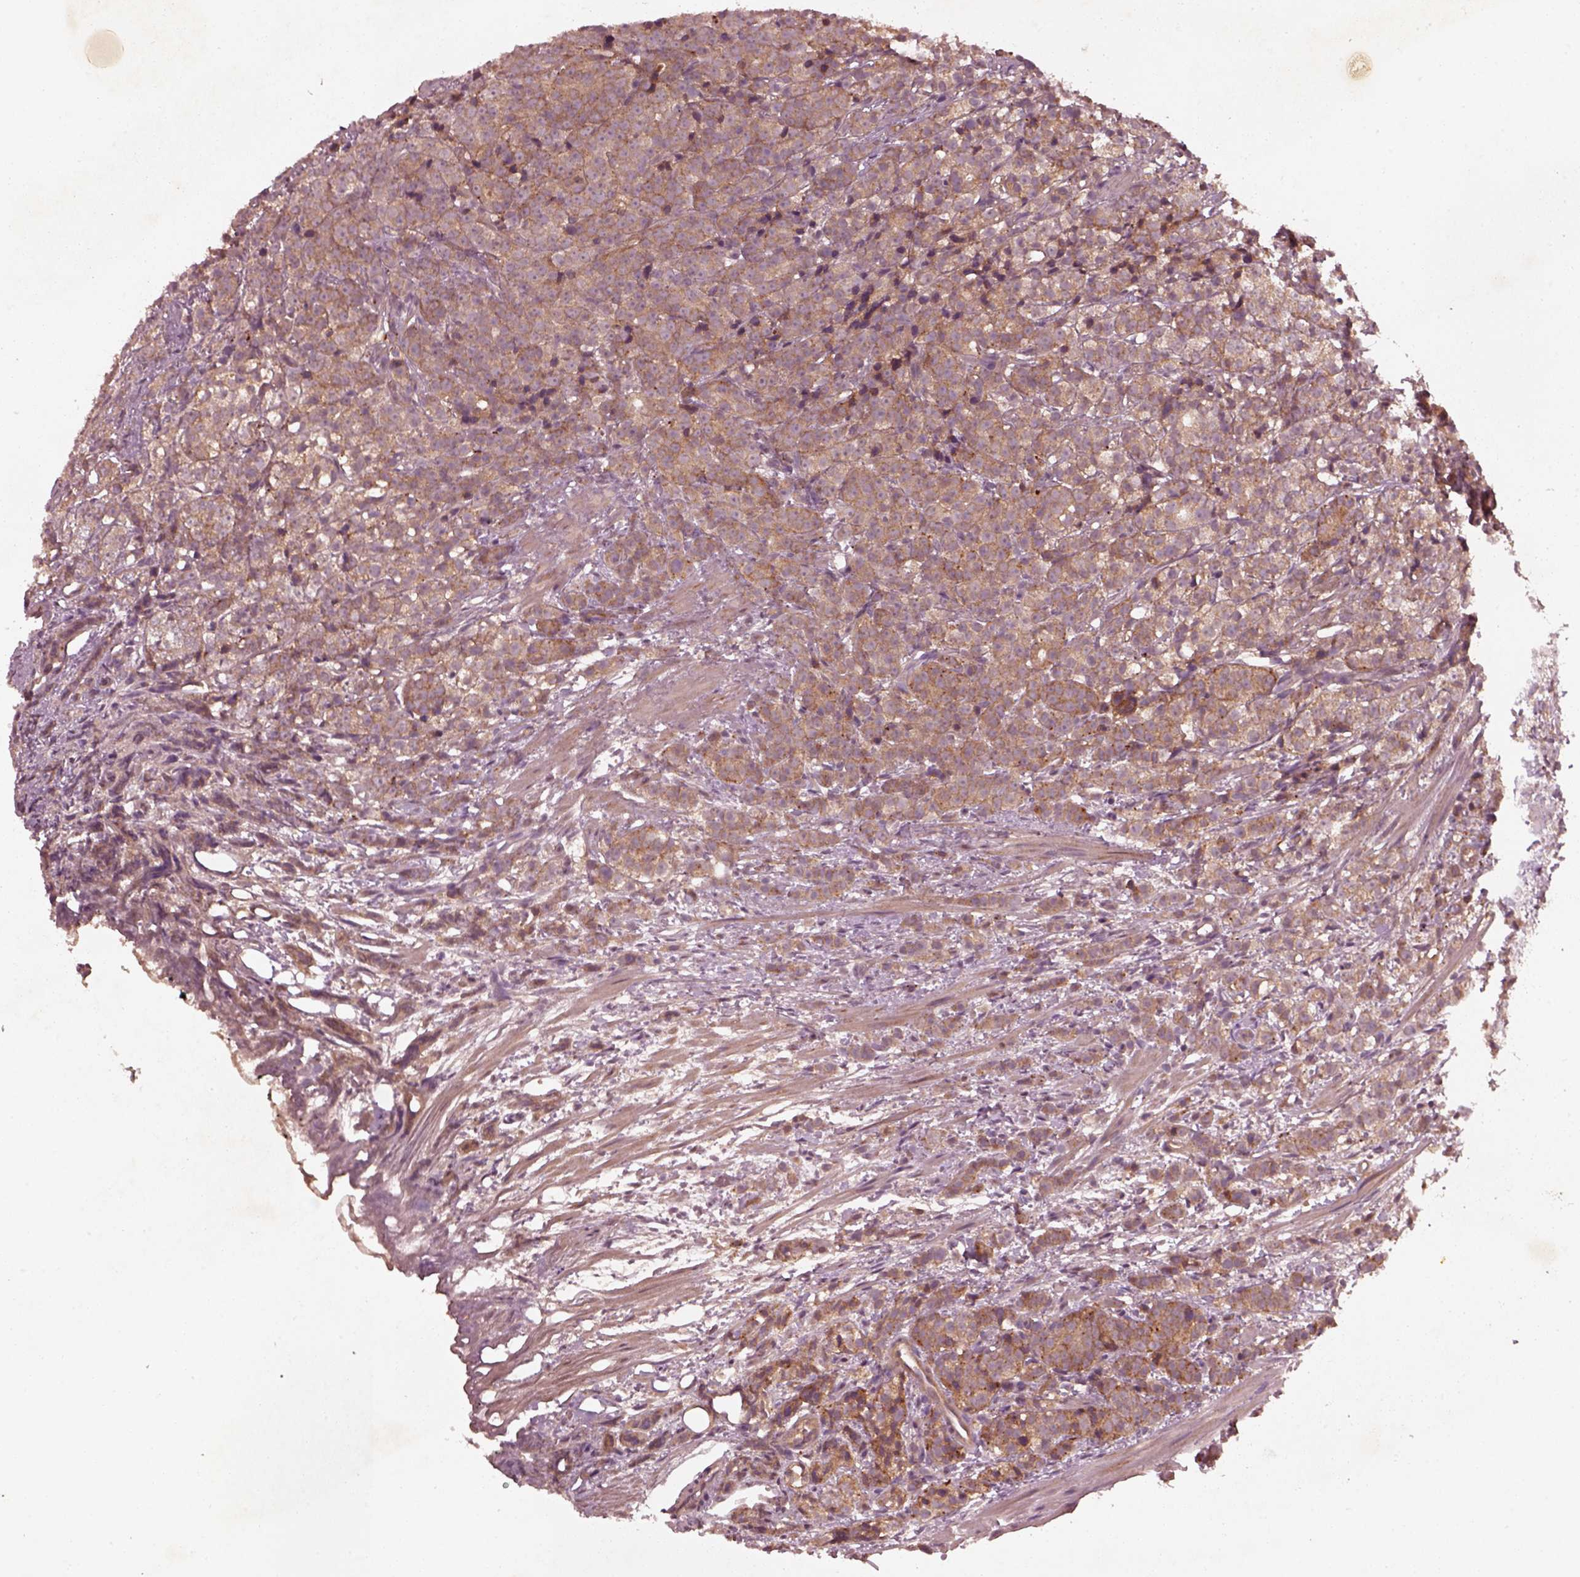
{"staining": {"intensity": "moderate", "quantity": ">75%", "location": "cytoplasmic/membranous"}, "tissue": "prostate cancer", "cell_type": "Tumor cells", "image_type": "cancer", "snomed": [{"axis": "morphology", "description": "Adenocarcinoma, High grade"}, {"axis": "topography", "description": "Prostate"}], "caption": "Protein expression analysis of human prostate cancer (adenocarcinoma (high-grade)) reveals moderate cytoplasmic/membranous staining in about >75% of tumor cells.", "gene": "FAM234A", "patient": {"sex": "male", "age": 53}}